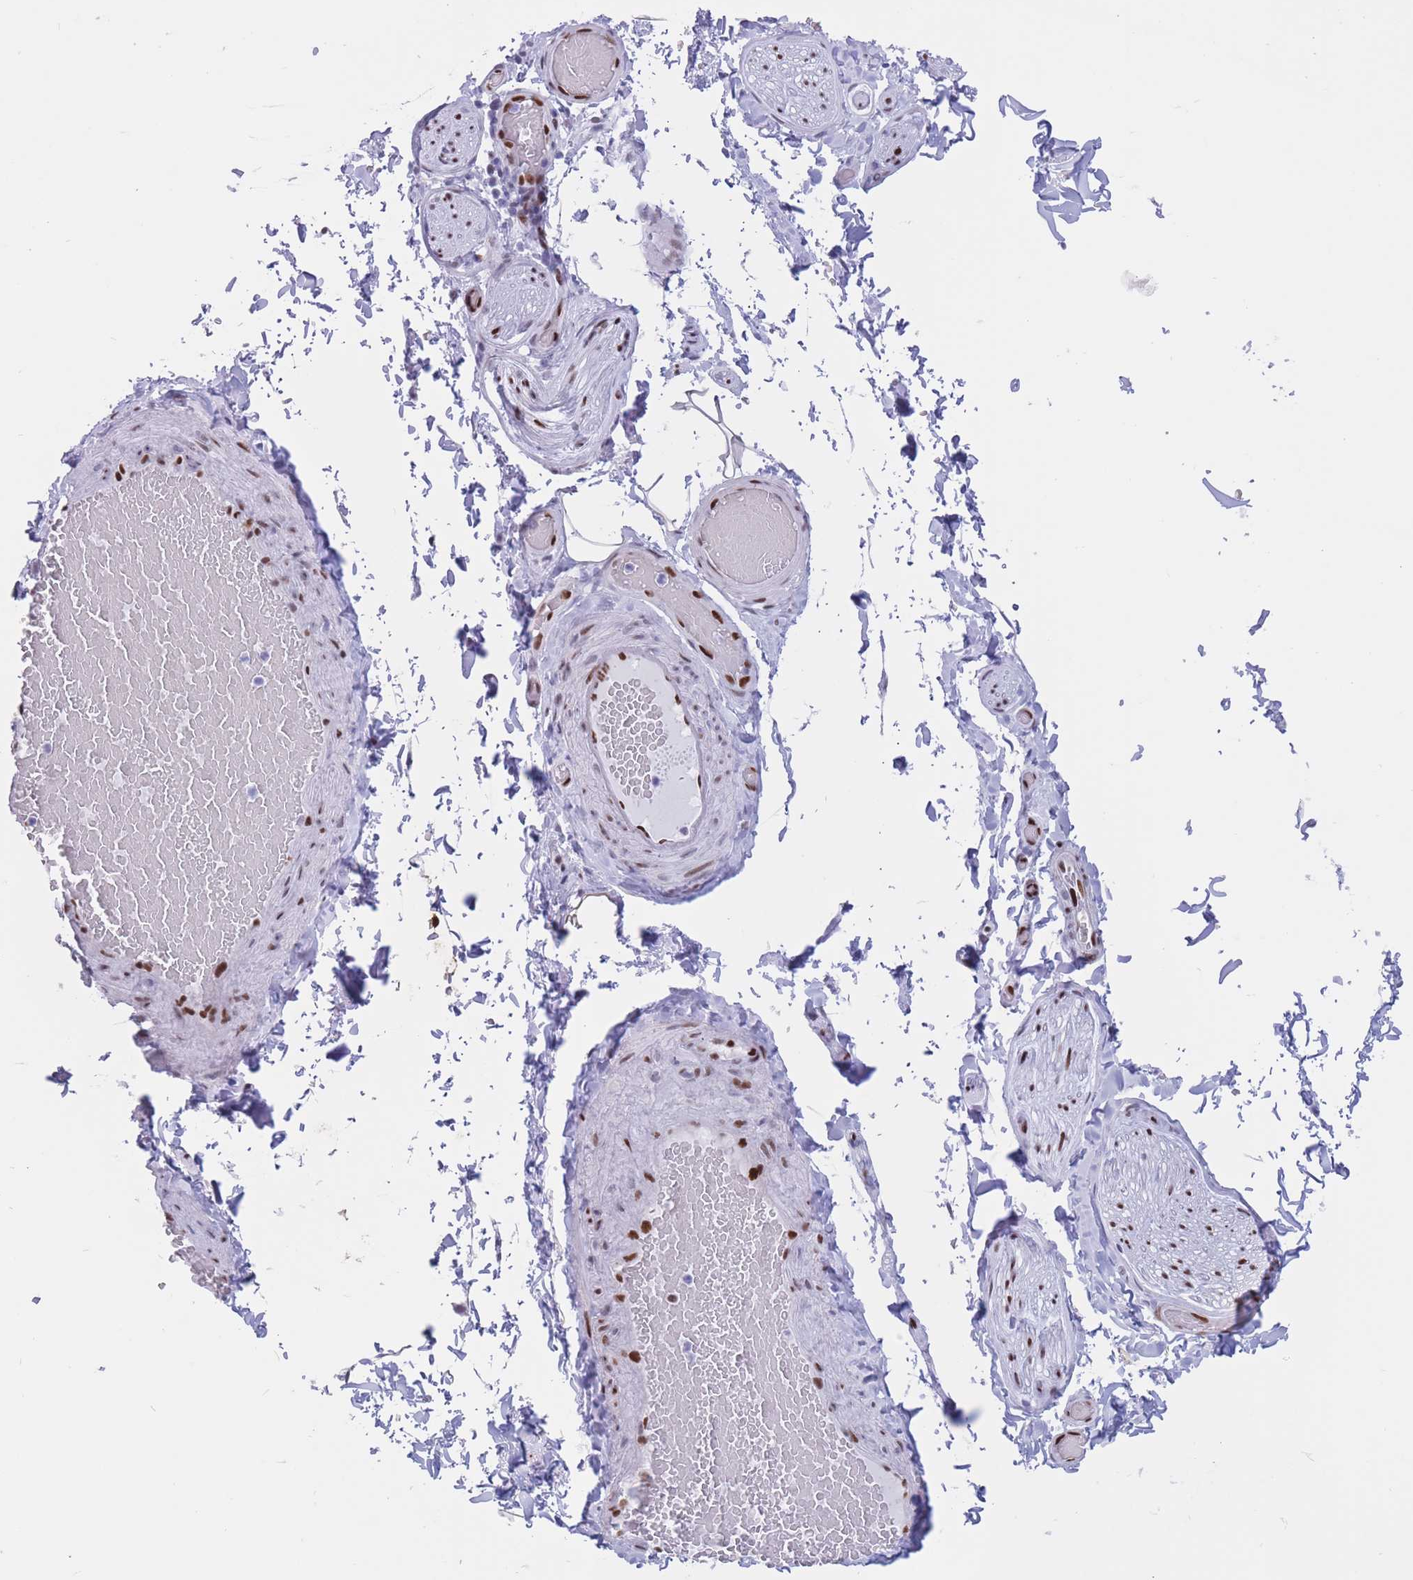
{"staining": {"intensity": "negative", "quantity": "none", "location": "none"}, "tissue": "adipose tissue", "cell_type": "Adipocytes", "image_type": "normal", "snomed": [{"axis": "morphology", "description": "Normal tissue, NOS"}, {"axis": "topography", "description": "Soft tissue"}, {"axis": "topography", "description": "Vascular tissue"}, {"axis": "topography", "description": "Peripheral nerve tissue"}], "caption": "High magnification brightfield microscopy of benign adipose tissue stained with DAB (brown) and counterstained with hematoxylin (blue): adipocytes show no significant positivity. The staining is performed using DAB (3,3'-diaminobenzidine) brown chromogen with nuclei counter-stained in using hematoxylin.", "gene": "NASP", "patient": {"sex": "male", "age": 32}}